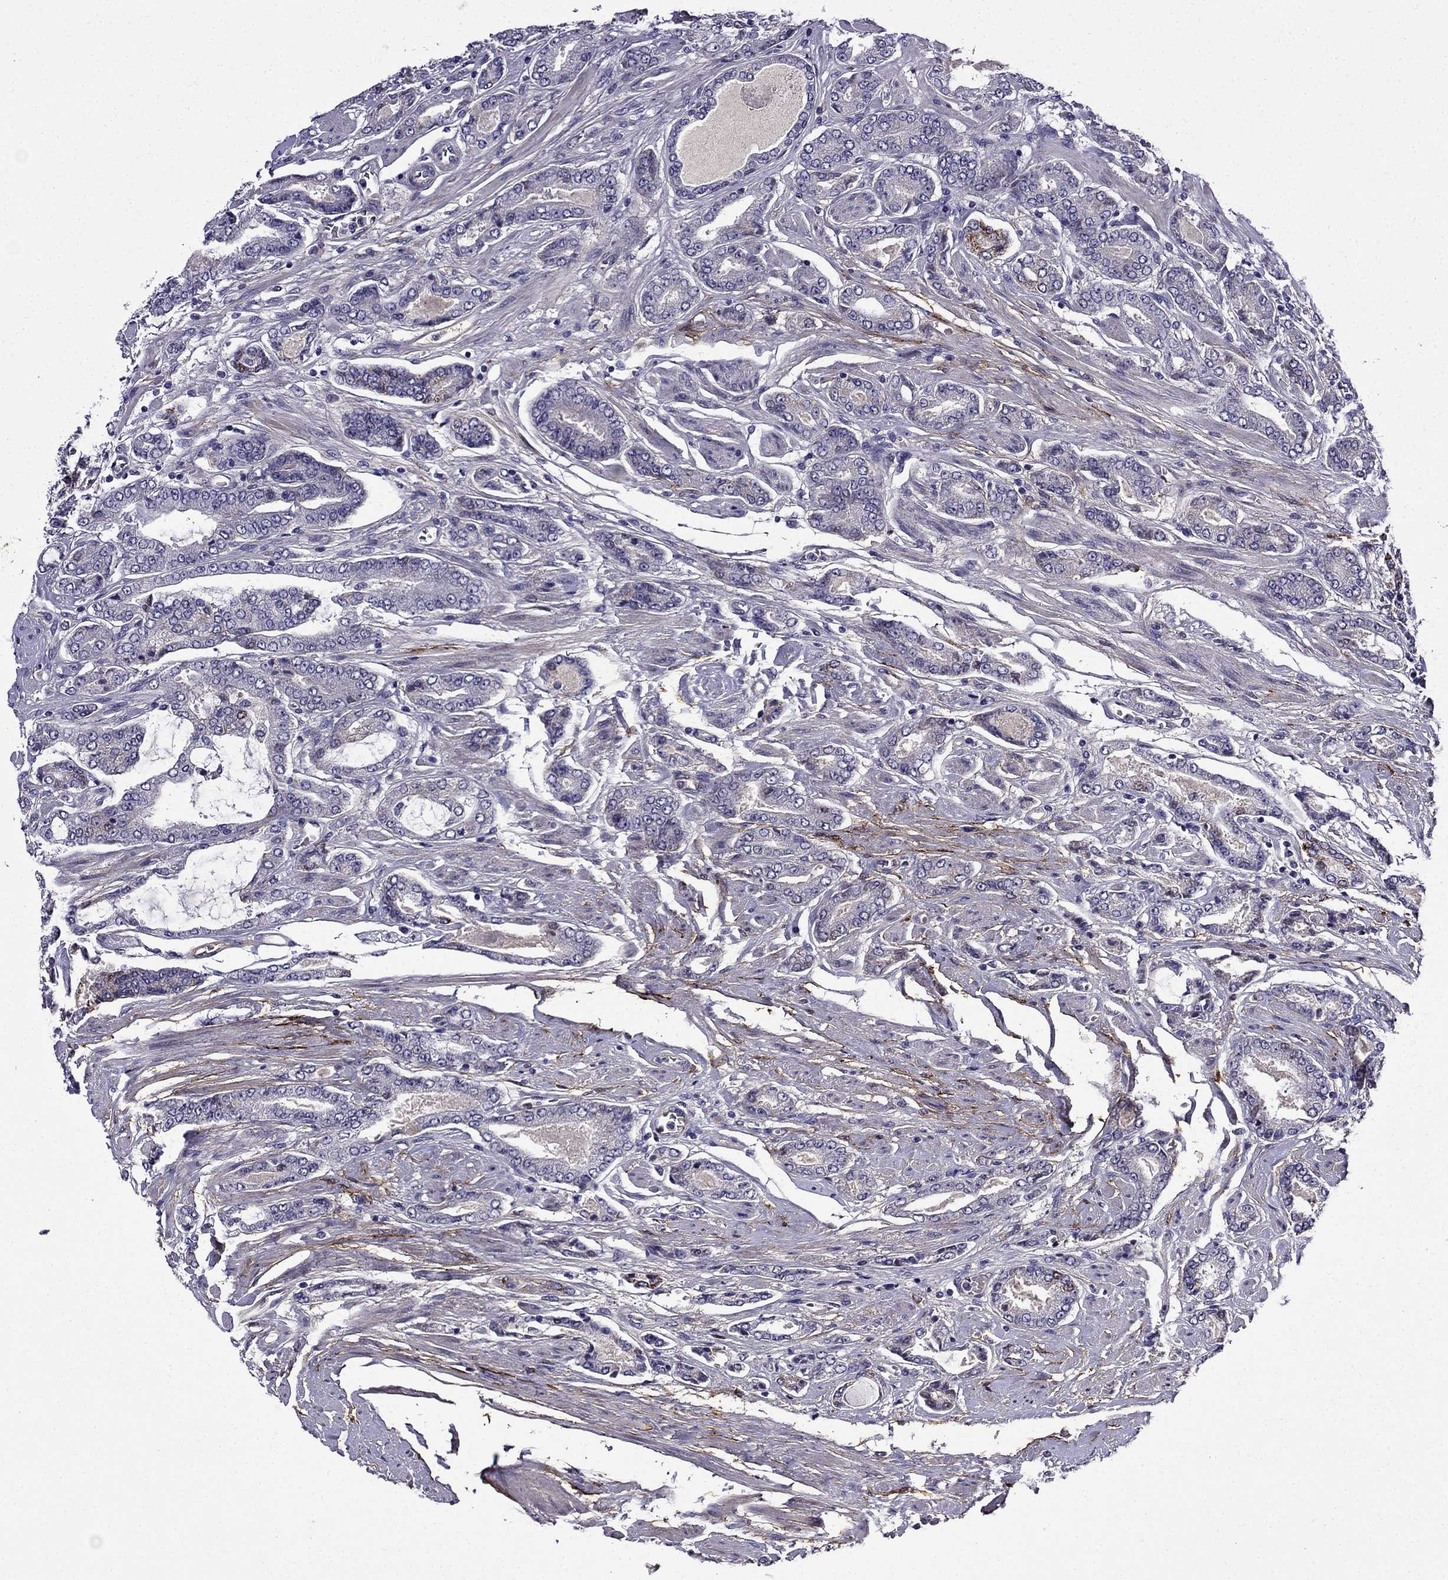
{"staining": {"intensity": "strong", "quantity": "<25%", "location": "cytoplasmic/membranous"}, "tissue": "prostate cancer", "cell_type": "Tumor cells", "image_type": "cancer", "snomed": [{"axis": "morphology", "description": "Adenocarcinoma, NOS"}, {"axis": "topography", "description": "Prostate"}], "caption": "Tumor cells show medium levels of strong cytoplasmic/membranous positivity in approximately <25% of cells in human prostate adenocarcinoma.", "gene": "PI16", "patient": {"sex": "male", "age": 64}}